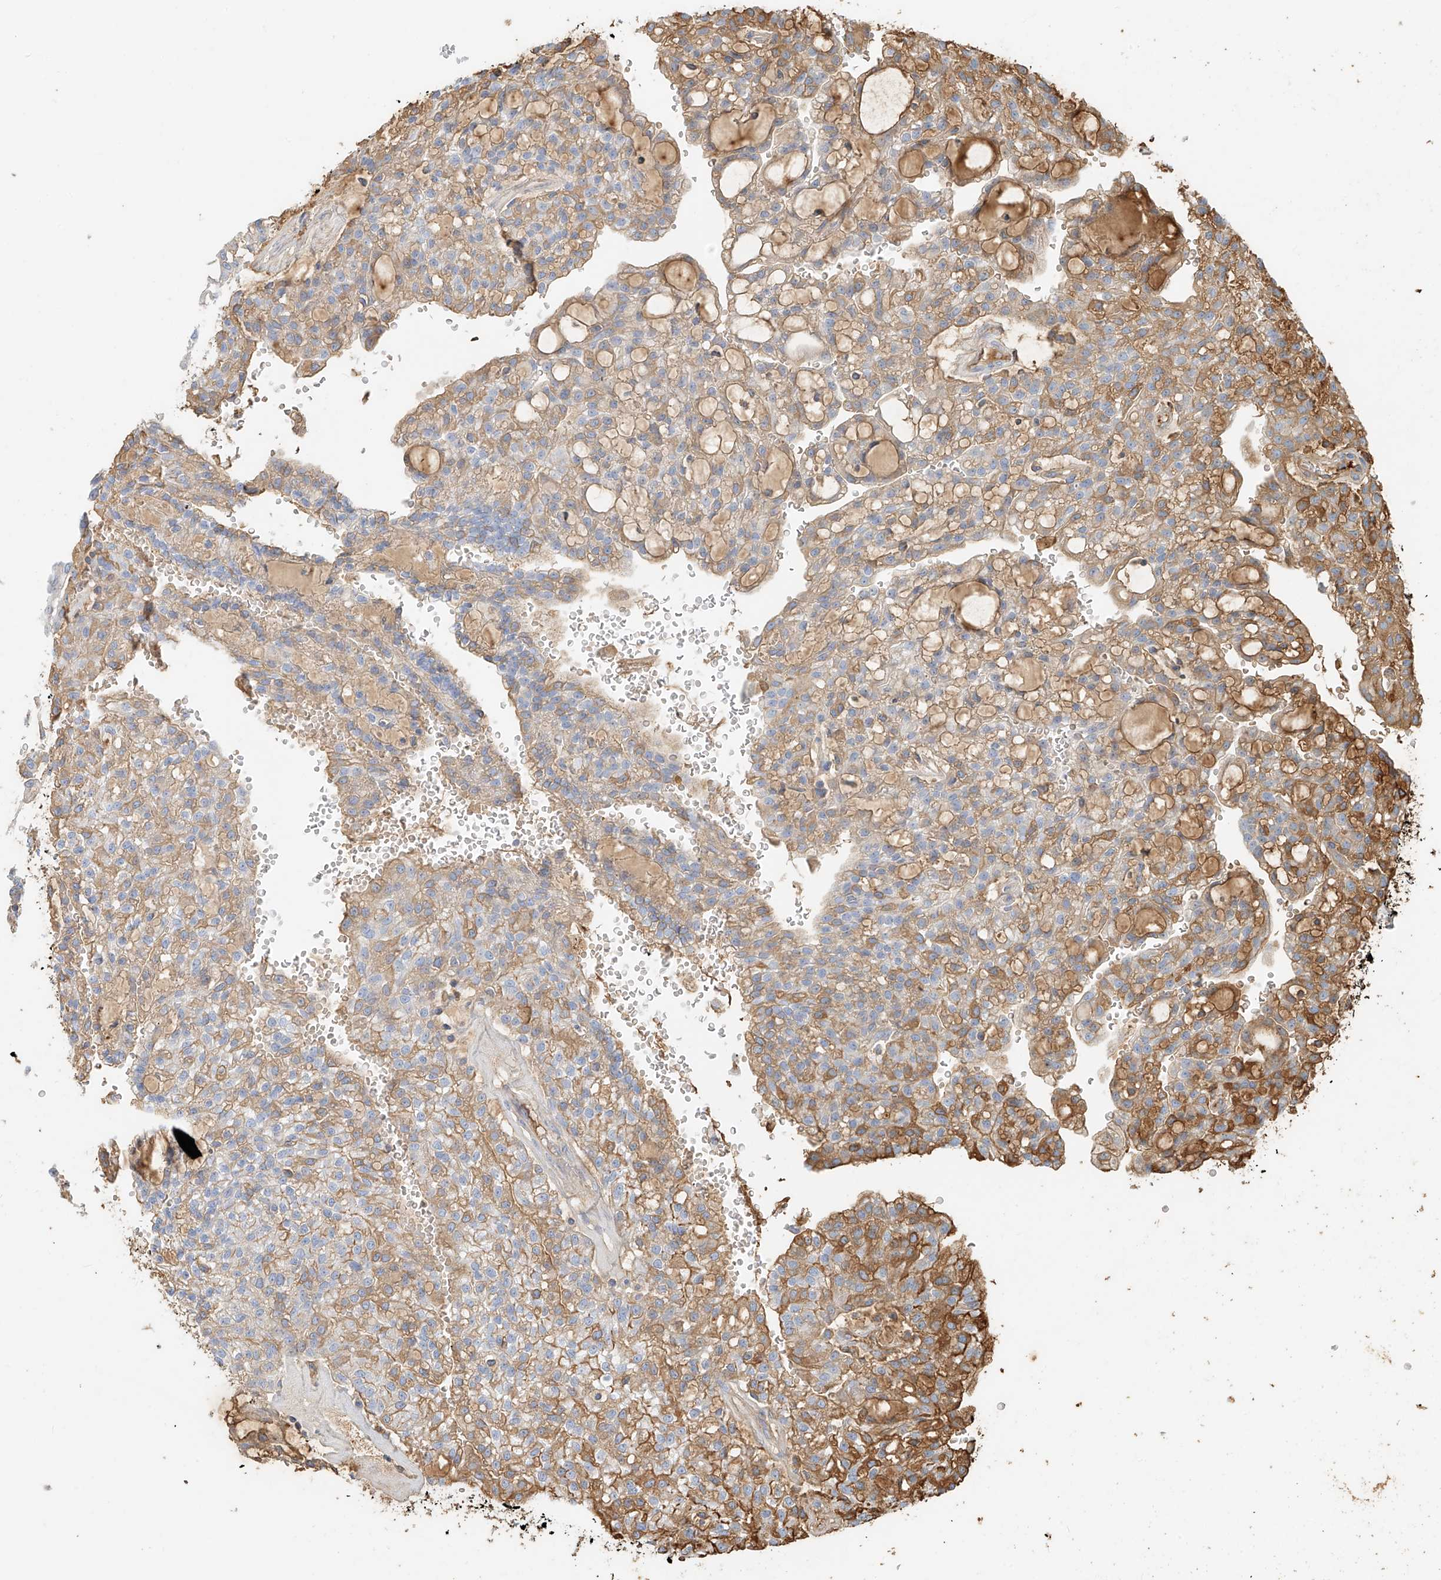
{"staining": {"intensity": "moderate", "quantity": "25%-75%", "location": "cytoplasmic/membranous"}, "tissue": "renal cancer", "cell_type": "Tumor cells", "image_type": "cancer", "snomed": [{"axis": "morphology", "description": "Adenocarcinoma, NOS"}, {"axis": "topography", "description": "Kidney"}], "caption": "Renal cancer stained with a protein marker demonstrates moderate staining in tumor cells.", "gene": "ZFP30", "patient": {"sex": "male", "age": 63}}